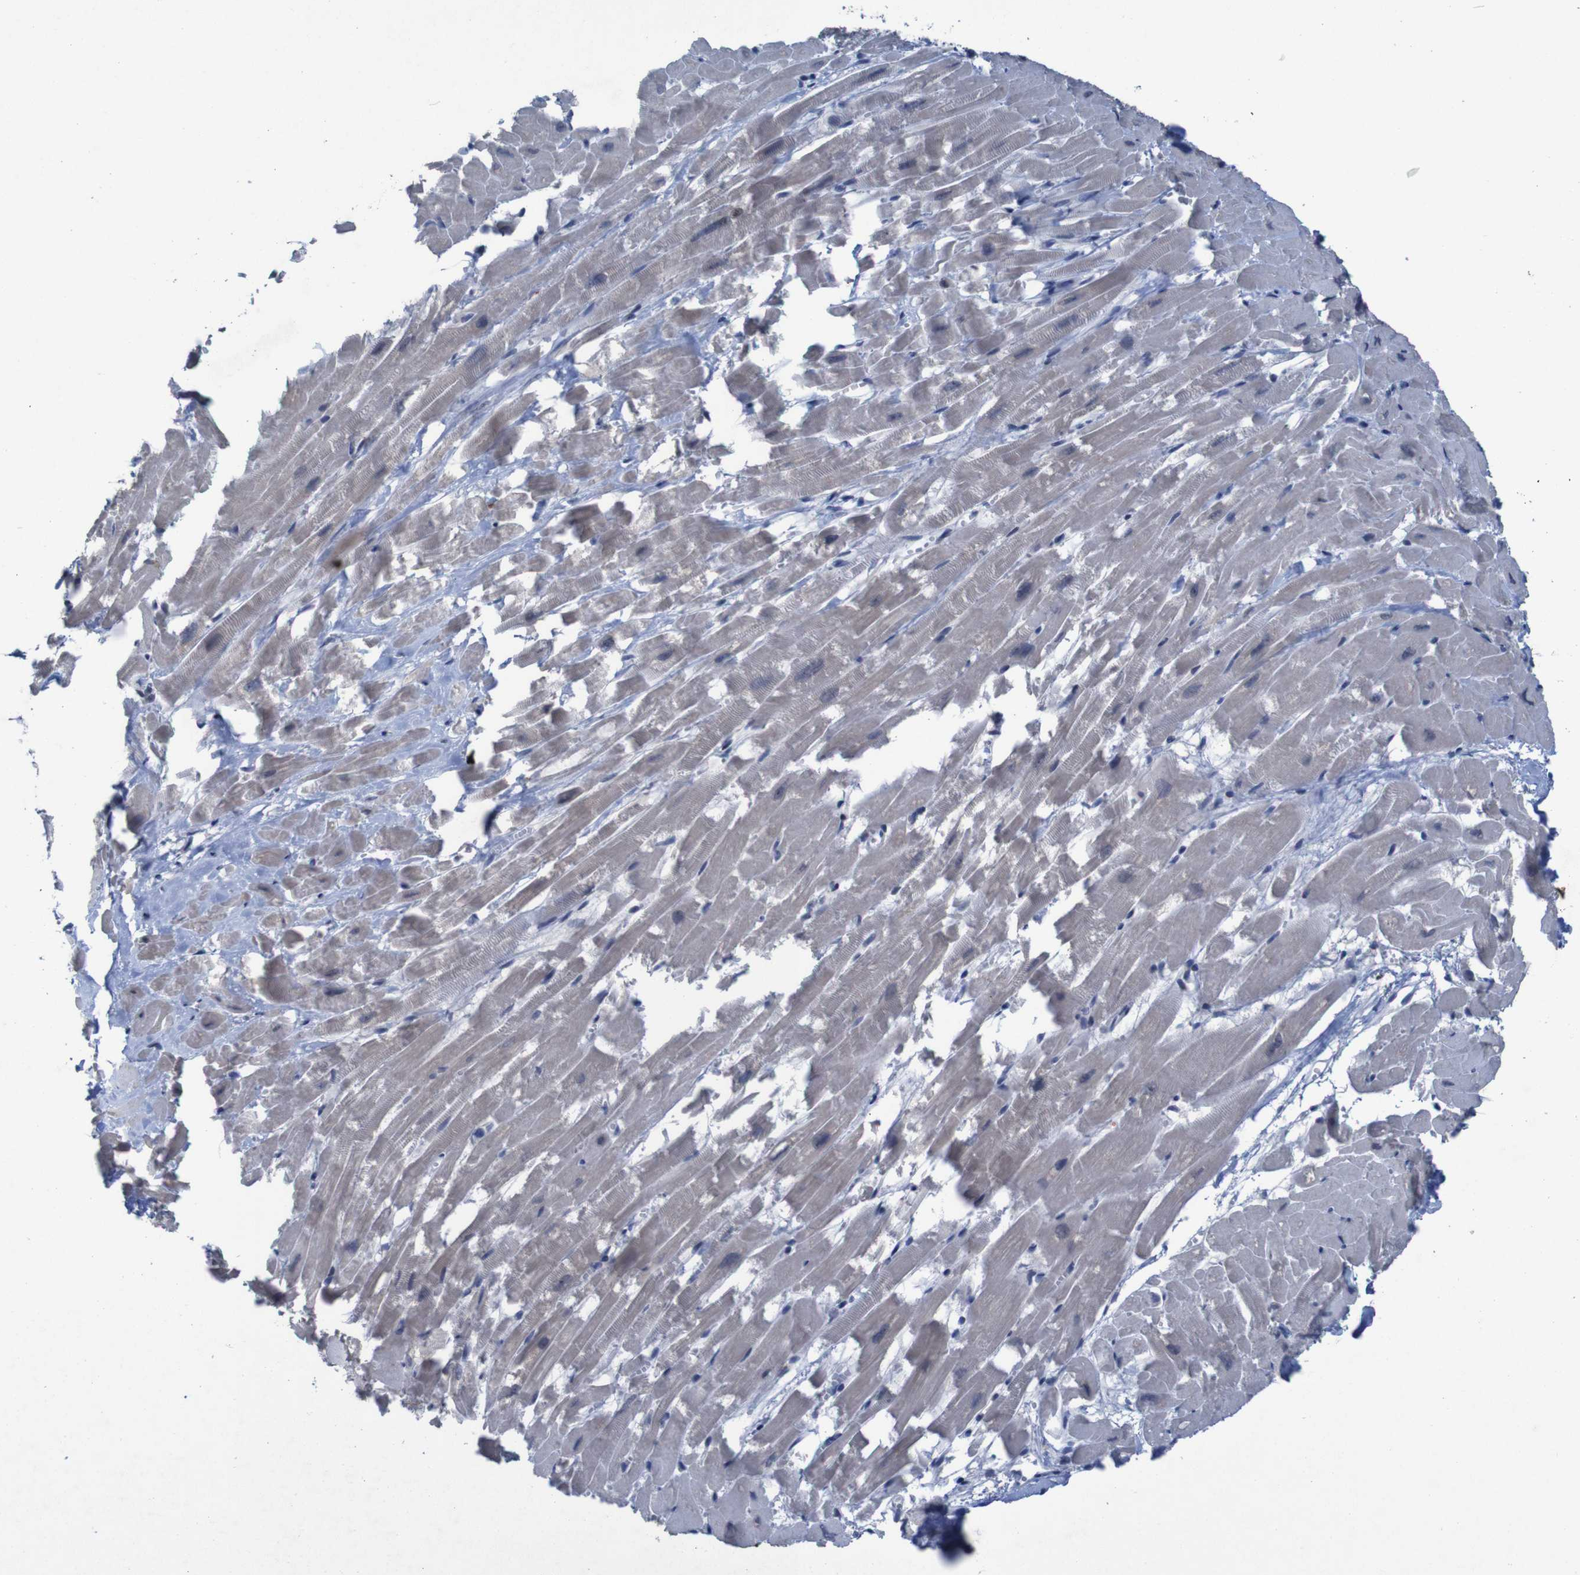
{"staining": {"intensity": "negative", "quantity": "none", "location": "none"}, "tissue": "heart muscle", "cell_type": "Cardiomyocytes", "image_type": "normal", "snomed": [{"axis": "morphology", "description": "Normal tissue, NOS"}, {"axis": "topography", "description": "Heart"}], "caption": "An immunohistochemistry histopathology image of normal heart muscle is shown. There is no staining in cardiomyocytes of heart muscle. (DAB IHC visualized using brightfield microscopy, high magnification).", "gene": "CLDN18", "patient": {"sex": "female", "age": 19}}